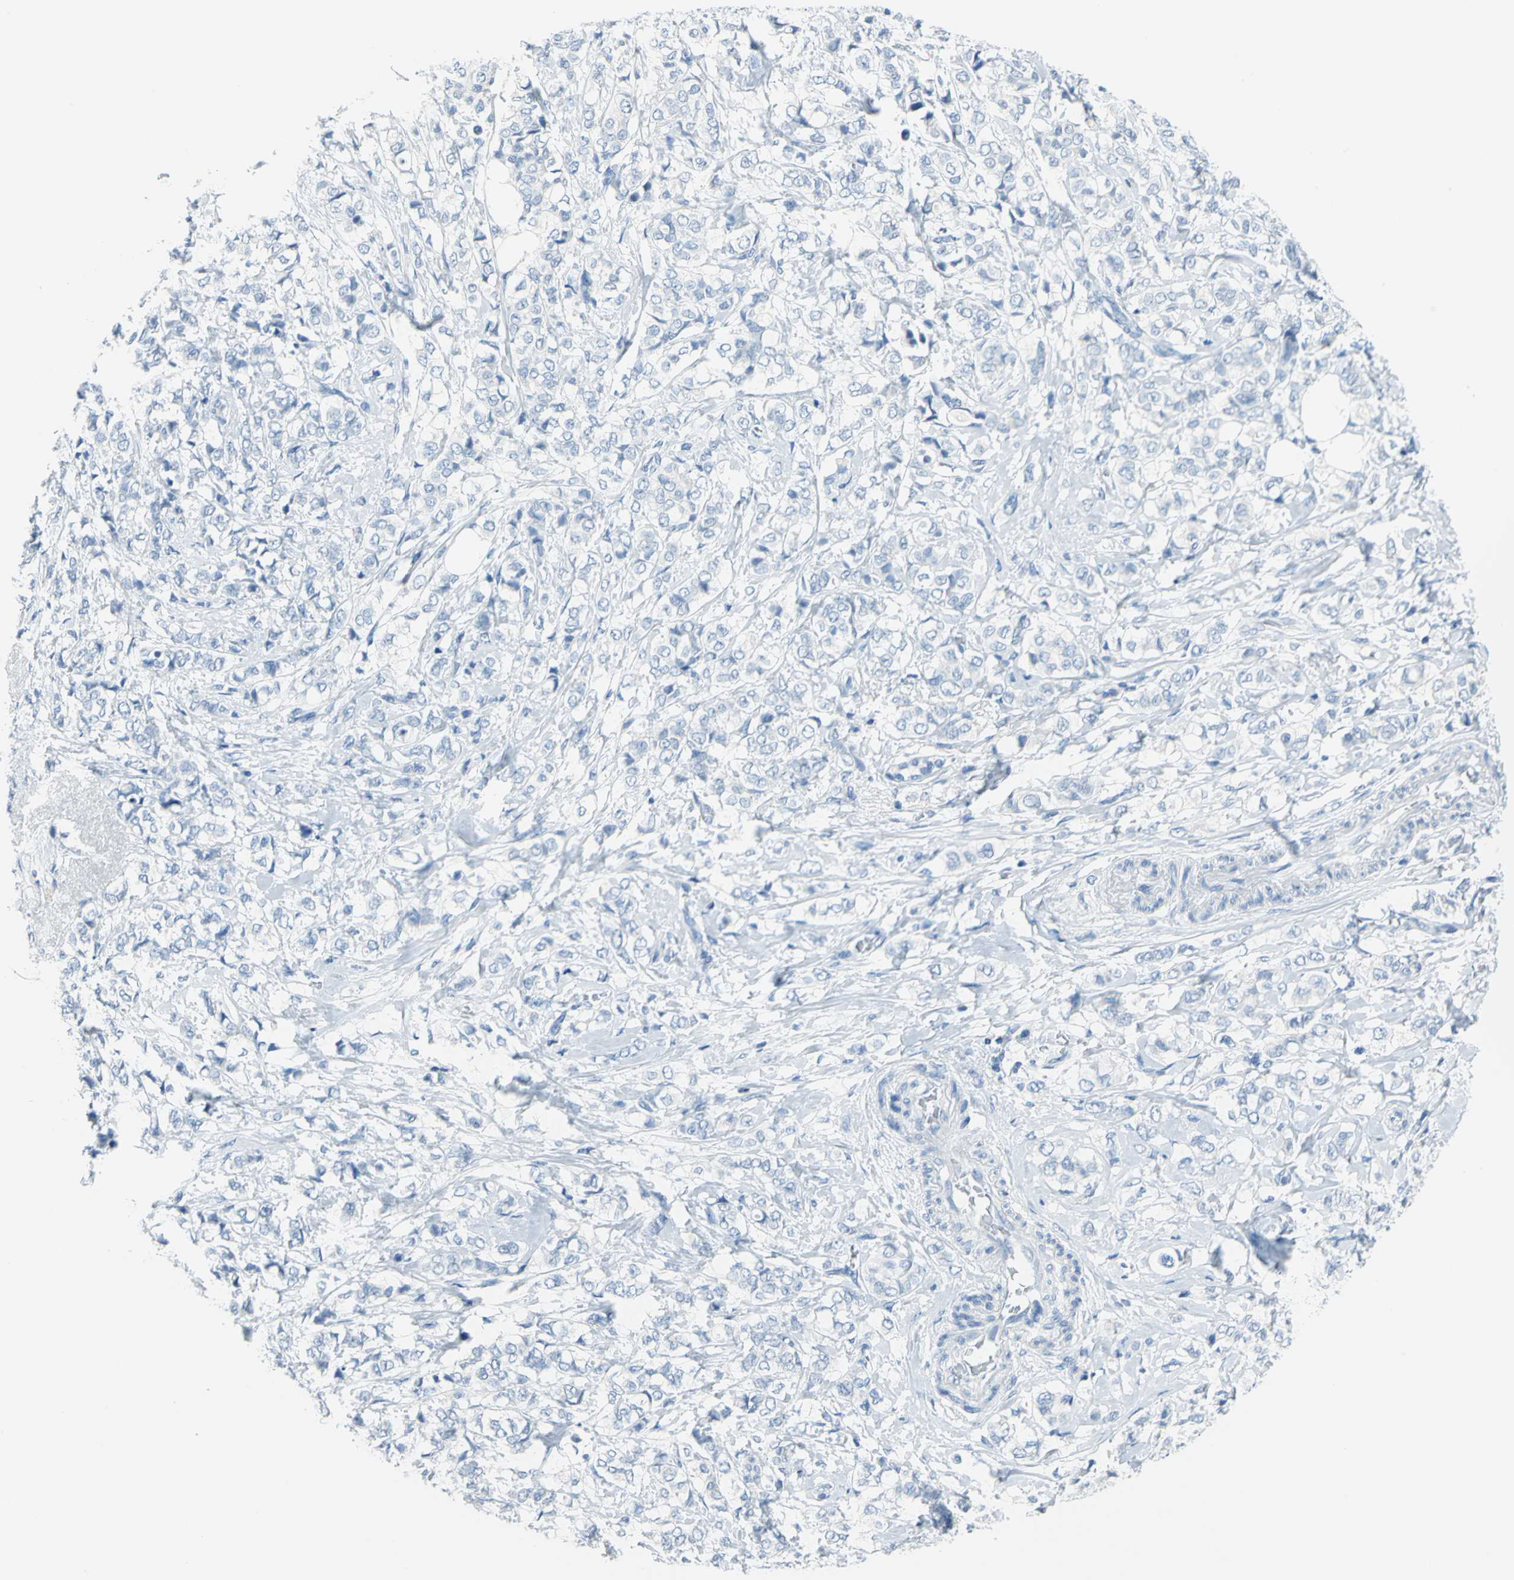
{"staining": {"intensity": "negative", "quantity": "none", "location": "none"}, "tissue": "breast cancer", "cell_type": "Tumor cells", "image_type": "cancer", "snomed": [{"axis": "morphology", "description": "Lobular carcinoma"}, {"axis": "topography", "description": "Breast"}], "caption": "The micrograph displays no significant staining in tumor cells of breast cancer (lobular carcinoma). Brightfield microscopy of immunohistochemistry (IHC) stained with DAB (3,3'-diaminobenzidine) (brown) and hematoxylin (blue), captured at high magnification.", "gene": "PKLR", "patient": {"sex": "female", "age": 60}}